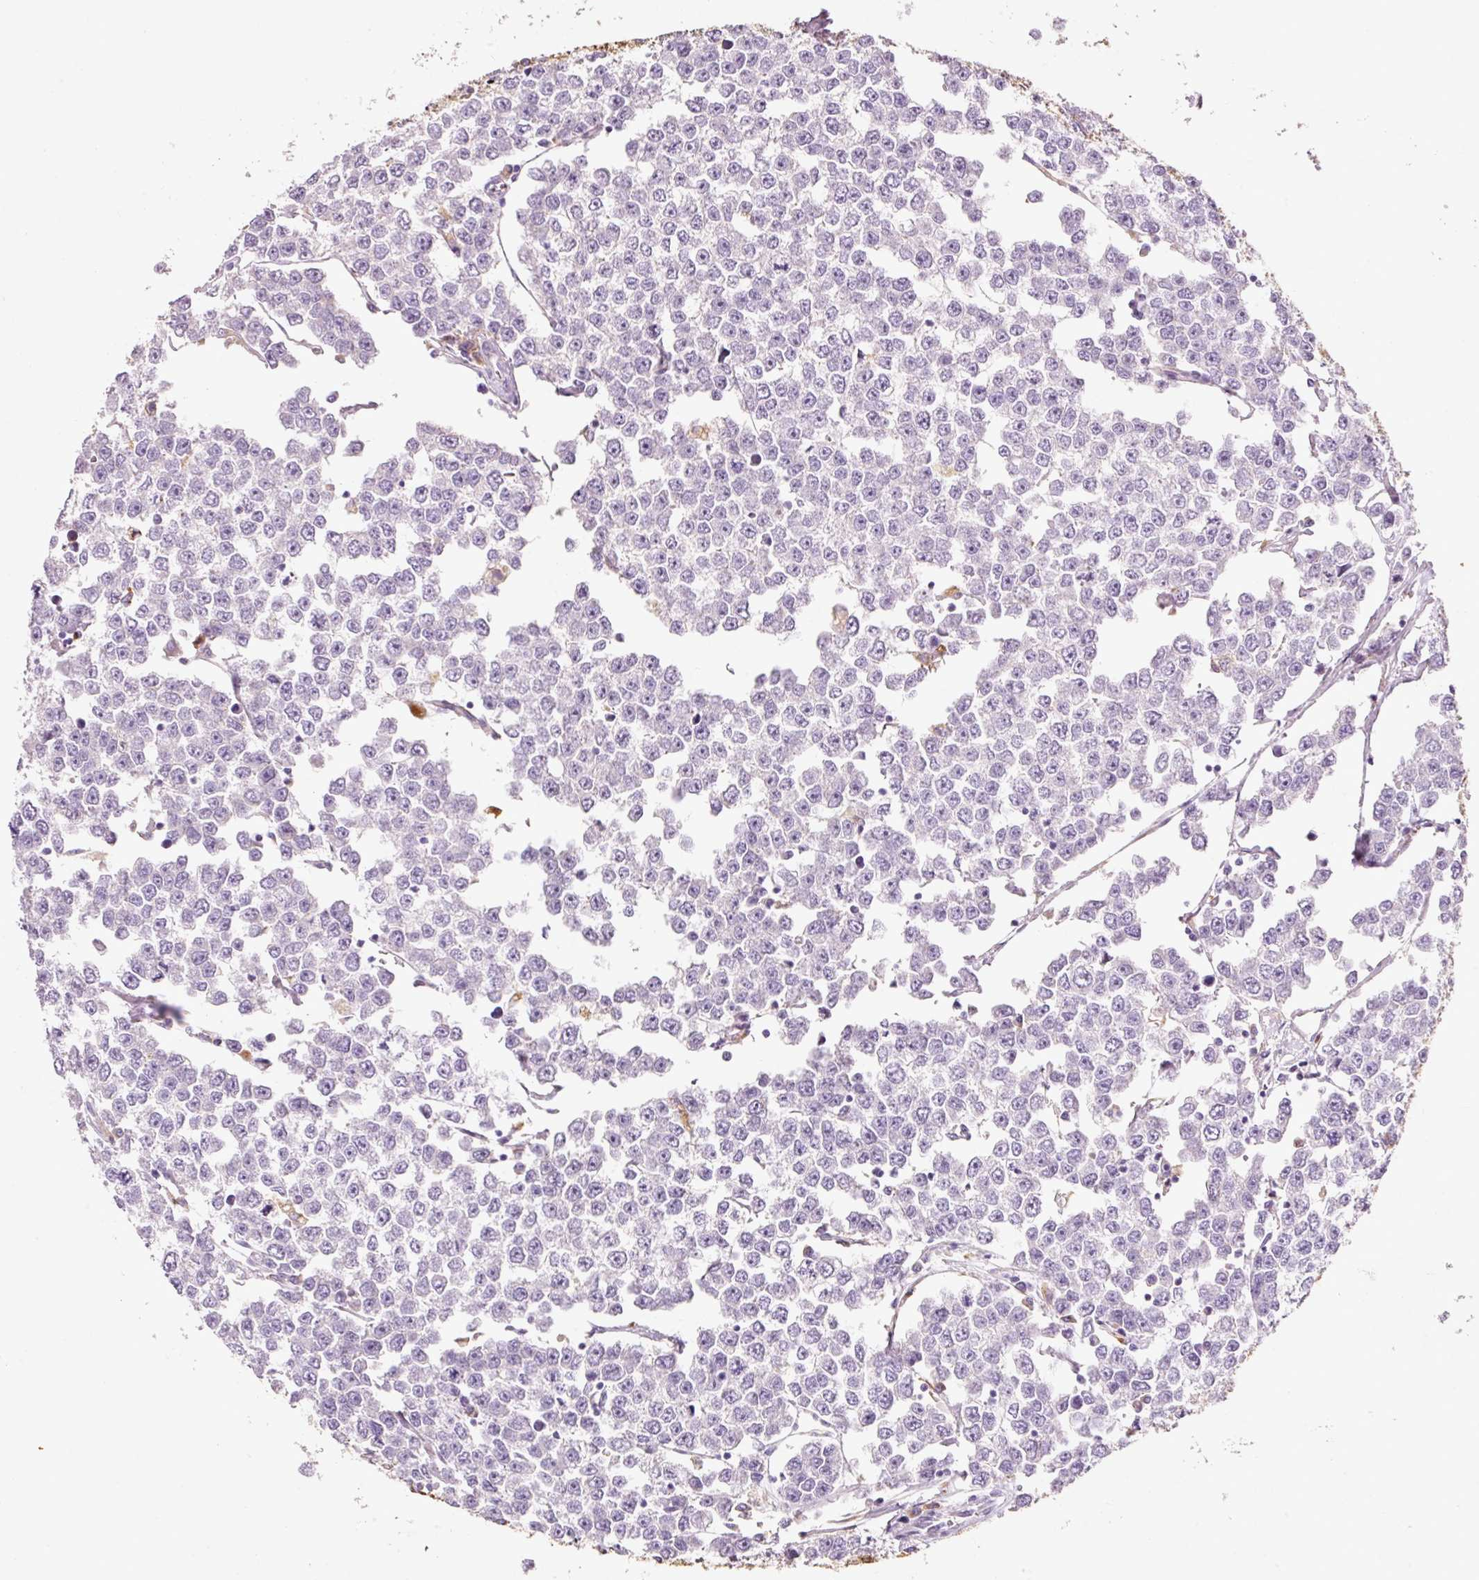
{"staining": {"intensity": "negative", "quantity": "none", "location": "none"}, "tissue": "testis cancer", "cell_type": "Tumor cells", "image_type": "cancer", "snomed": [{"axis": "morphology", "description": "Seminoma, NOS"}, {"axis": "morphology", "description": "Carcinoma, Embryonal, NOS"}, {"axis": "topography", "description": "Testis"}], "caption": "This image is of testis seminoma stained with IHC to label a protein in brown with the nuclei are counter-stained blue. There is no staining in tumor cells.", "gene": "TMC8", "patient": {"sex": "male", "age": 52}}